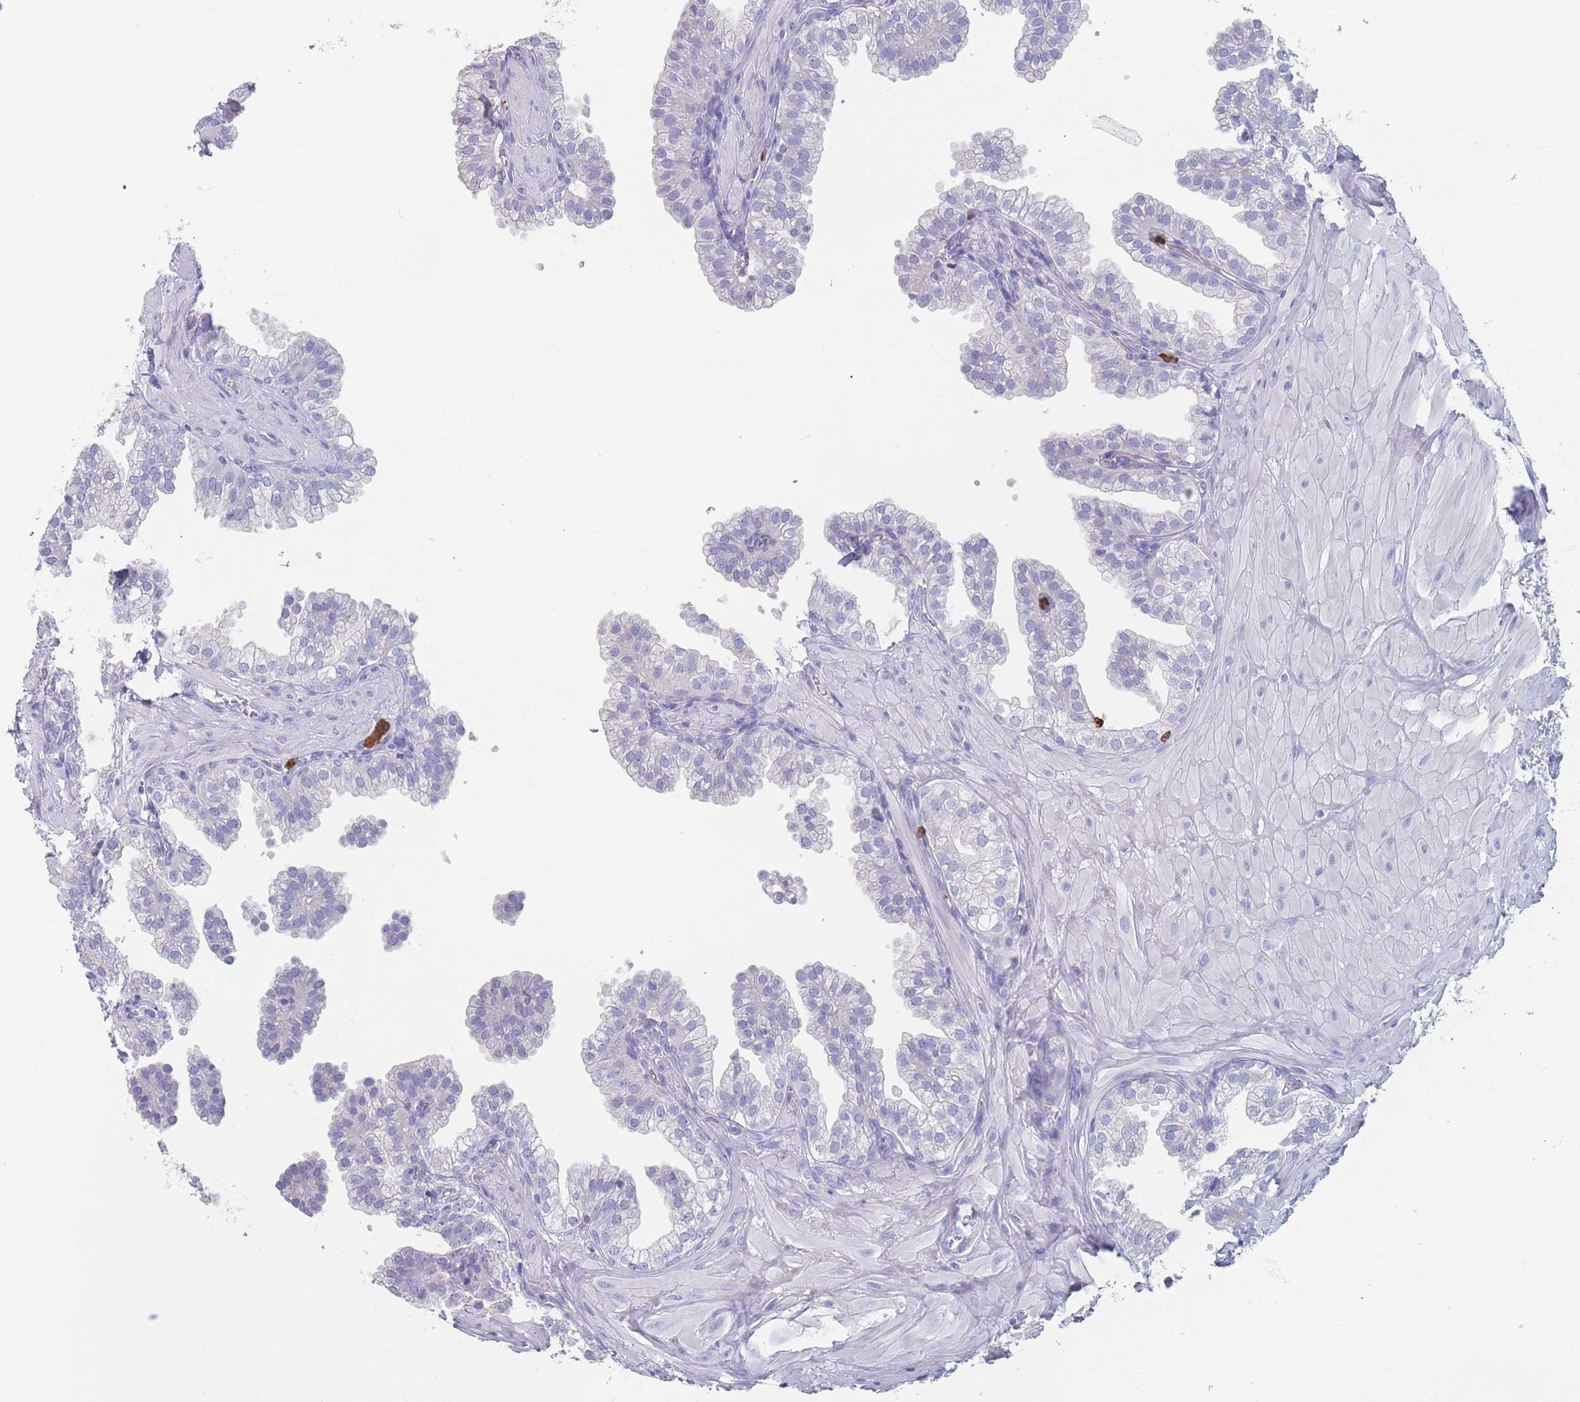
{"staining": {"intensity": "negative", "quantity": "none", "location": "none"}, "tissue": "prostate", "cell_type": "Glandular cells", "image_type": "normal", "snomed": [{"axis": "morphology", "description": "Normal tissue, NOS"}, {"axis": "topography", "description": "Prostate"}, {"axis": "topography", "description": "Peripheral nerve tissue"}], "caption": "IHC micrograph of benign prostate stained for a protein (brown), which demonstrates no staining in glandular cells.", "gene": "ATP1A3", "patient": {"sex": "male", "age": 55}}